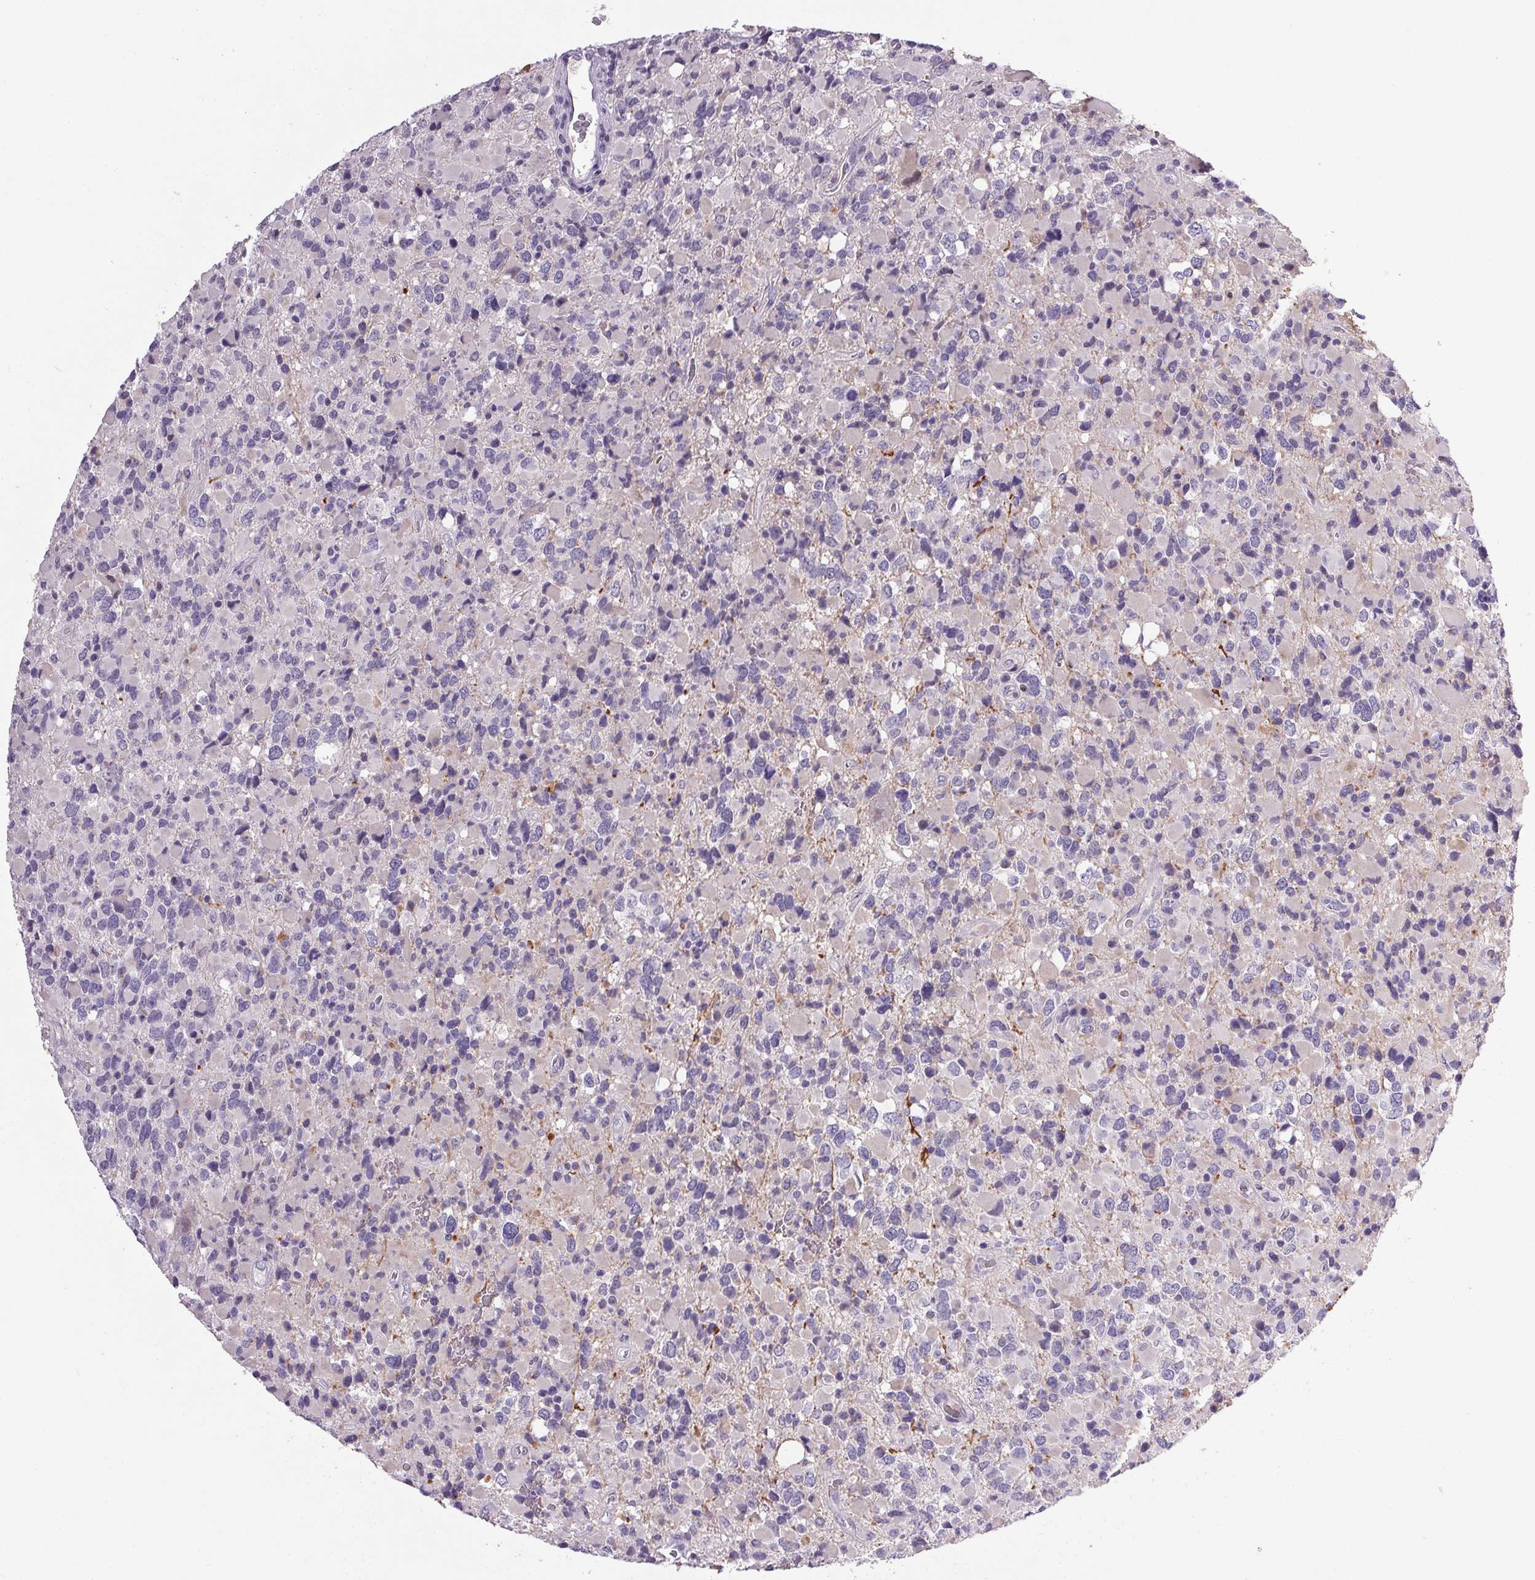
{"staining": {"intensity": "negative", "quantity": "none", "location": "none"}, "tissue": "glioma", "cell_type": "Tumor cells", "image_type": "cancer", "snomed": [{"axis": "morphology", "description": "Glioma, malignant, High grade"}, {"axis": "topography", "description": "Brain"}], "caption": "Protein analysis of malignant high-grade glioma shows no significant expression in tumor cells.", "gene": "TRDN", "patient": {"sex": "female", "age": 40}}